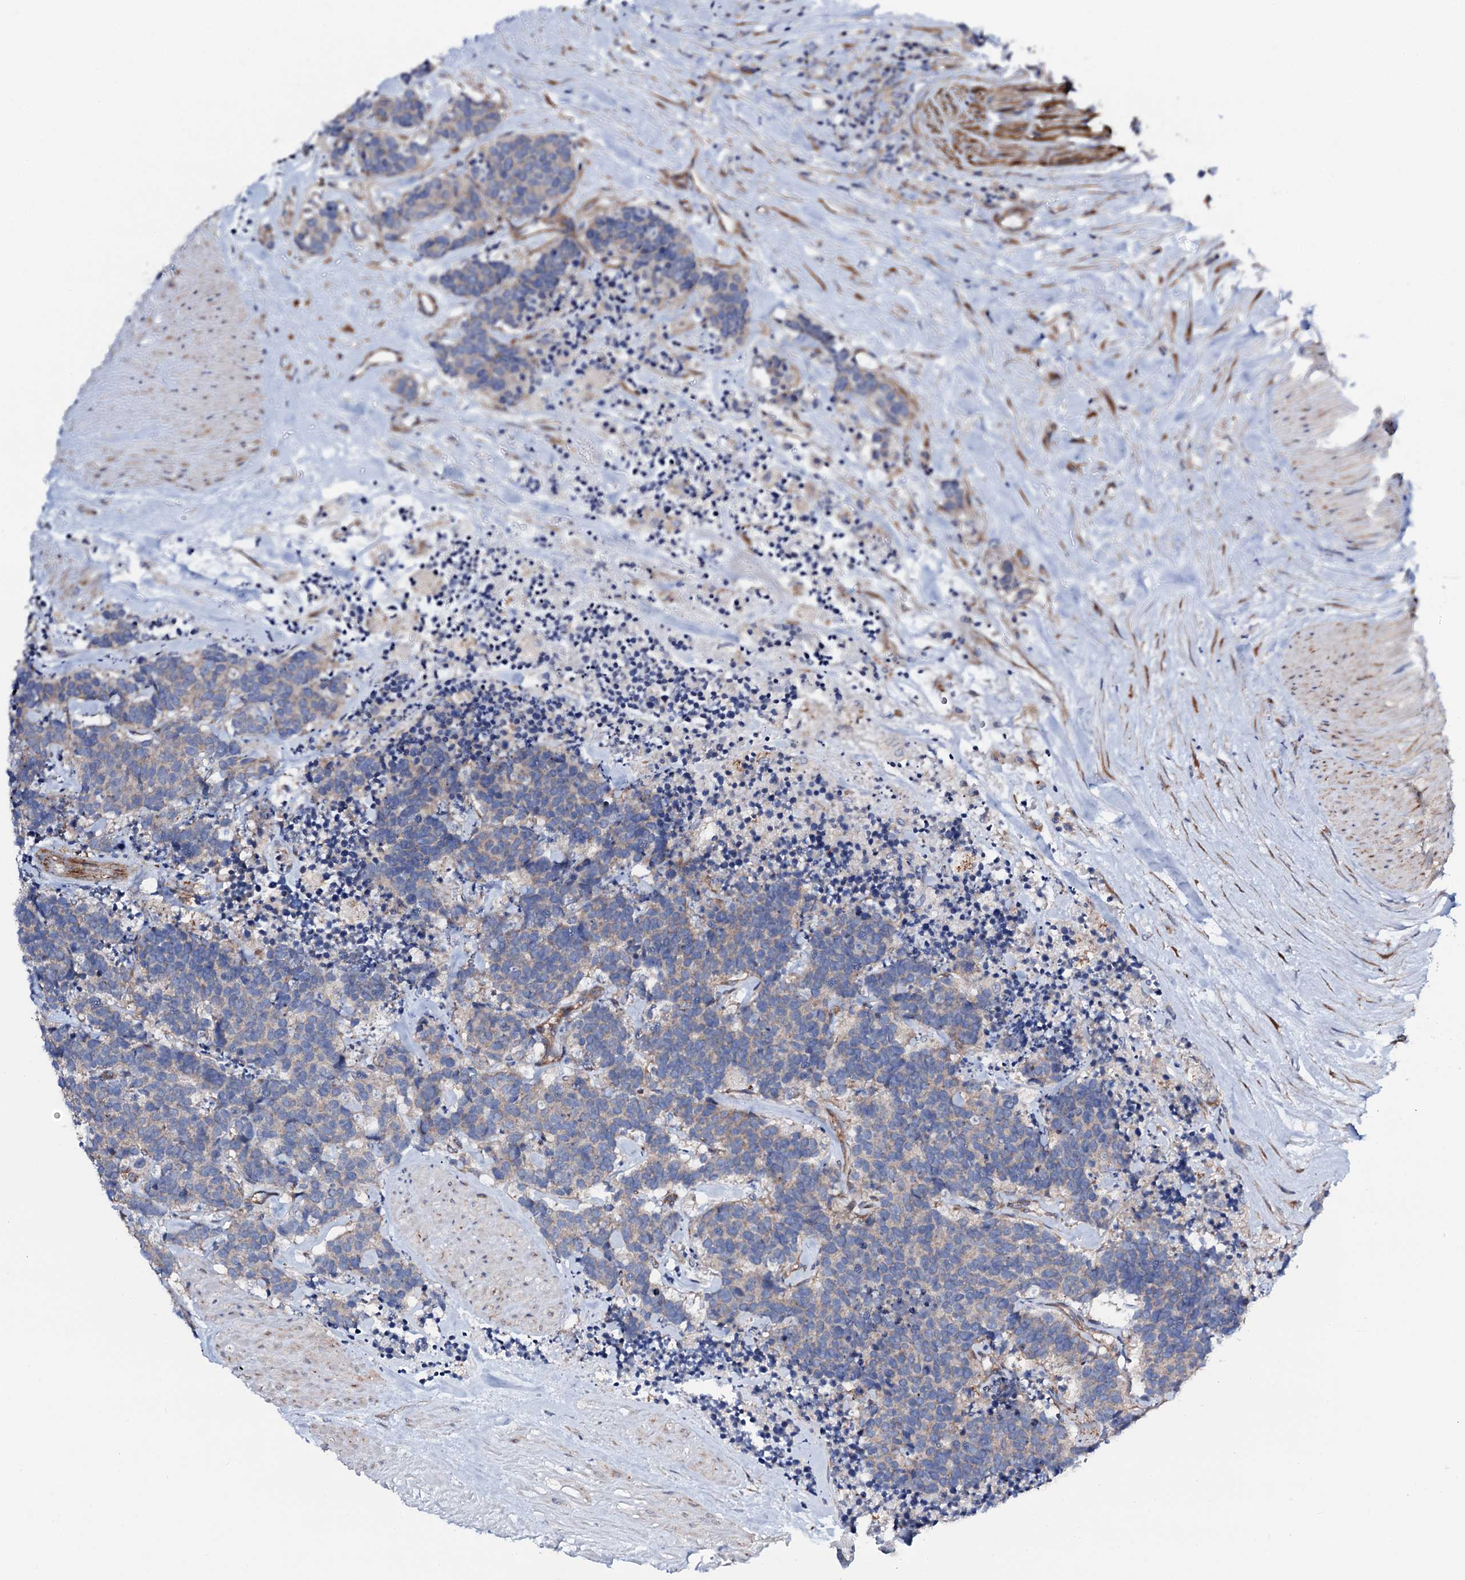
{"staining": {"intensity": "weak", "quantity": "25%-75%", "location": "cytoplasmic/membranous"}, "tissue": "carcinoid", "cell_type": "Tumor cells", "image_type": "cancer", "snomed": [{"axis": "morphology", "description": "Carcinoma, NOS"}, {"axis": "morphology", "description": "Carcinoid, malignant, NOS"}, {"axis": "topography", "description": "Urinary bladder"}], "caption": "This histopathology image reveals immunohistochemistry (IHC) staining of human carcinoma, with low weak cytoplasmic/membranous expression in approximately 25%-75% of tumor cells.", "gene": "STARD13", "patient": {"sex": "male", "age": 57}}